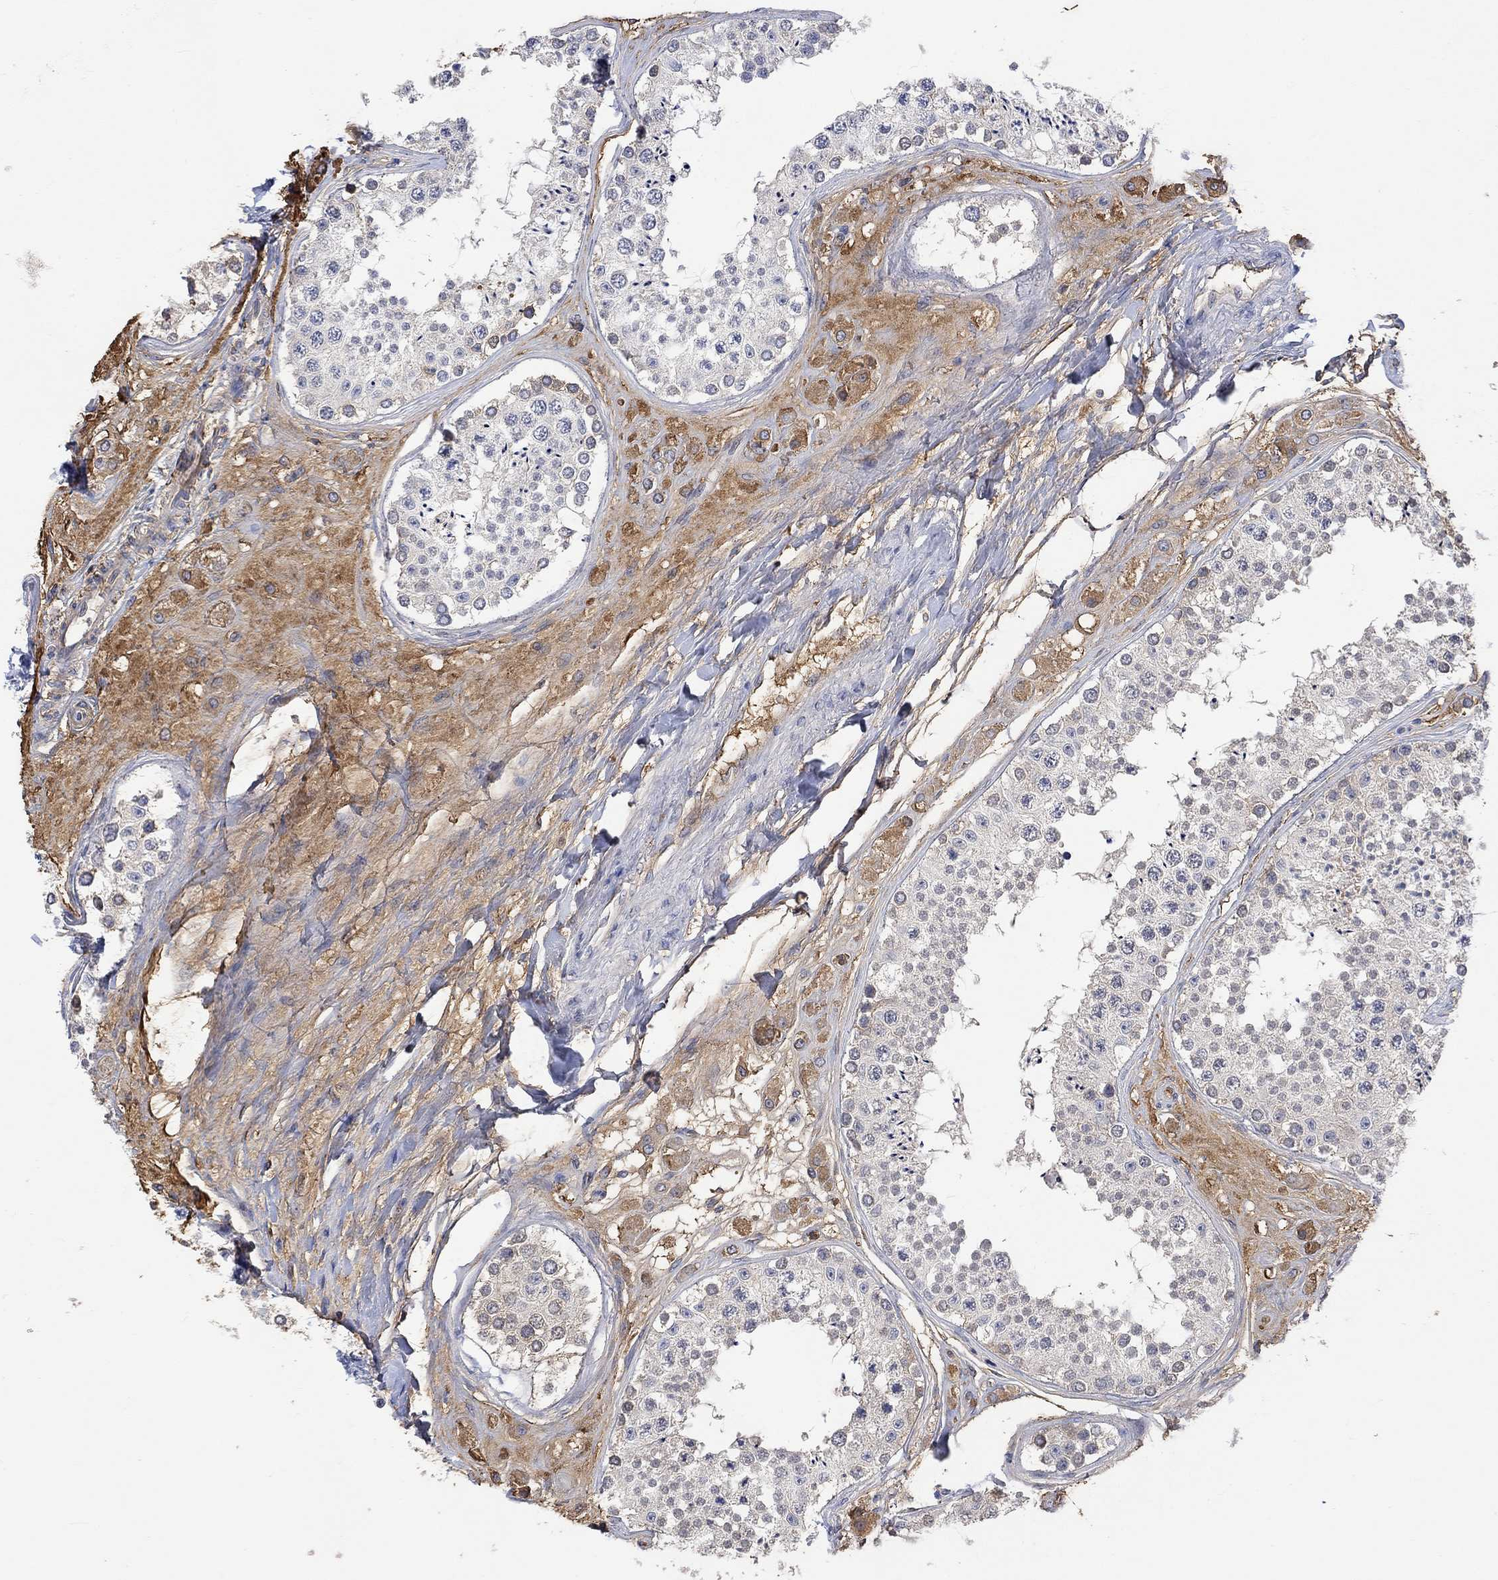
{"staining": {"intensity": "negative", "quantity": "none", "location": "none"}, "tissue": "testis", "cell_type": "Cells in seminiferous ducts", "image_type": "normal", "snomed": [{"axis": "morphology", "description": "Normal tissue, NOS"}, {"axis": "topography", "description": "Testis"}], "caption": "A high-resolution image shows immunohistochemistry (IHC) staining of benign testis, which shows no significant staining in cells in seminiferous ducts.", "gene": "MSTN", "patient": {"sex": "male", "age": 25}}